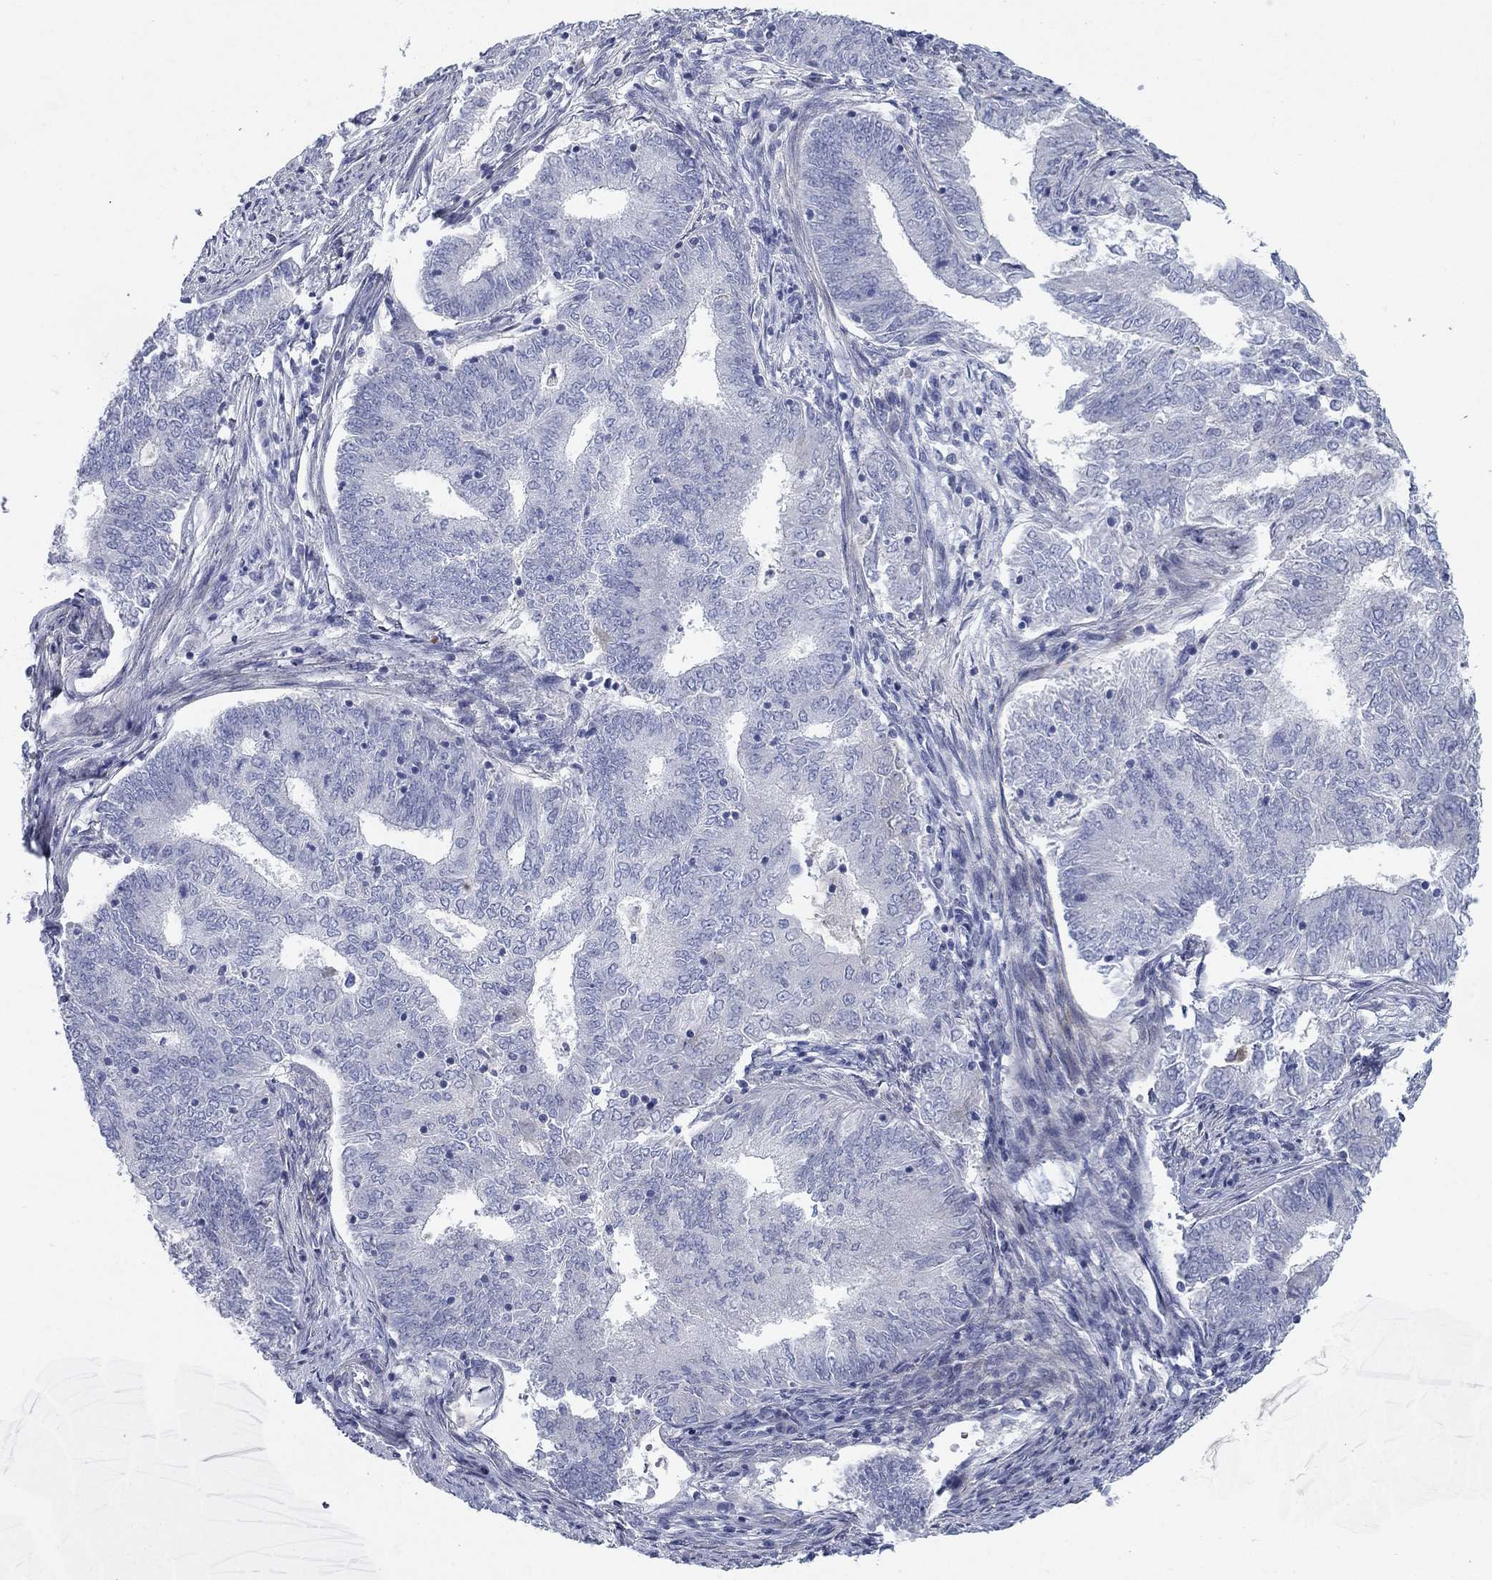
{"staining": {"intensity": "negative", "quantity": "none", "location": "none"}, "tissue": "endometrial cancer", "cell_type": "Tumor cells", "image_type": "cancer", "snomed": [{"axis": "morphology", "description": "Adenocarcinoma, NOS"}, {"axis": "topography", "description": "Endometrium"}], "caption": "A photomicrograph of human adenocarcinoma (endometrial) is negative for staining in tumor cells.", "gene": "TMEM249", "patient": {"sex": "female", "age": 62}}